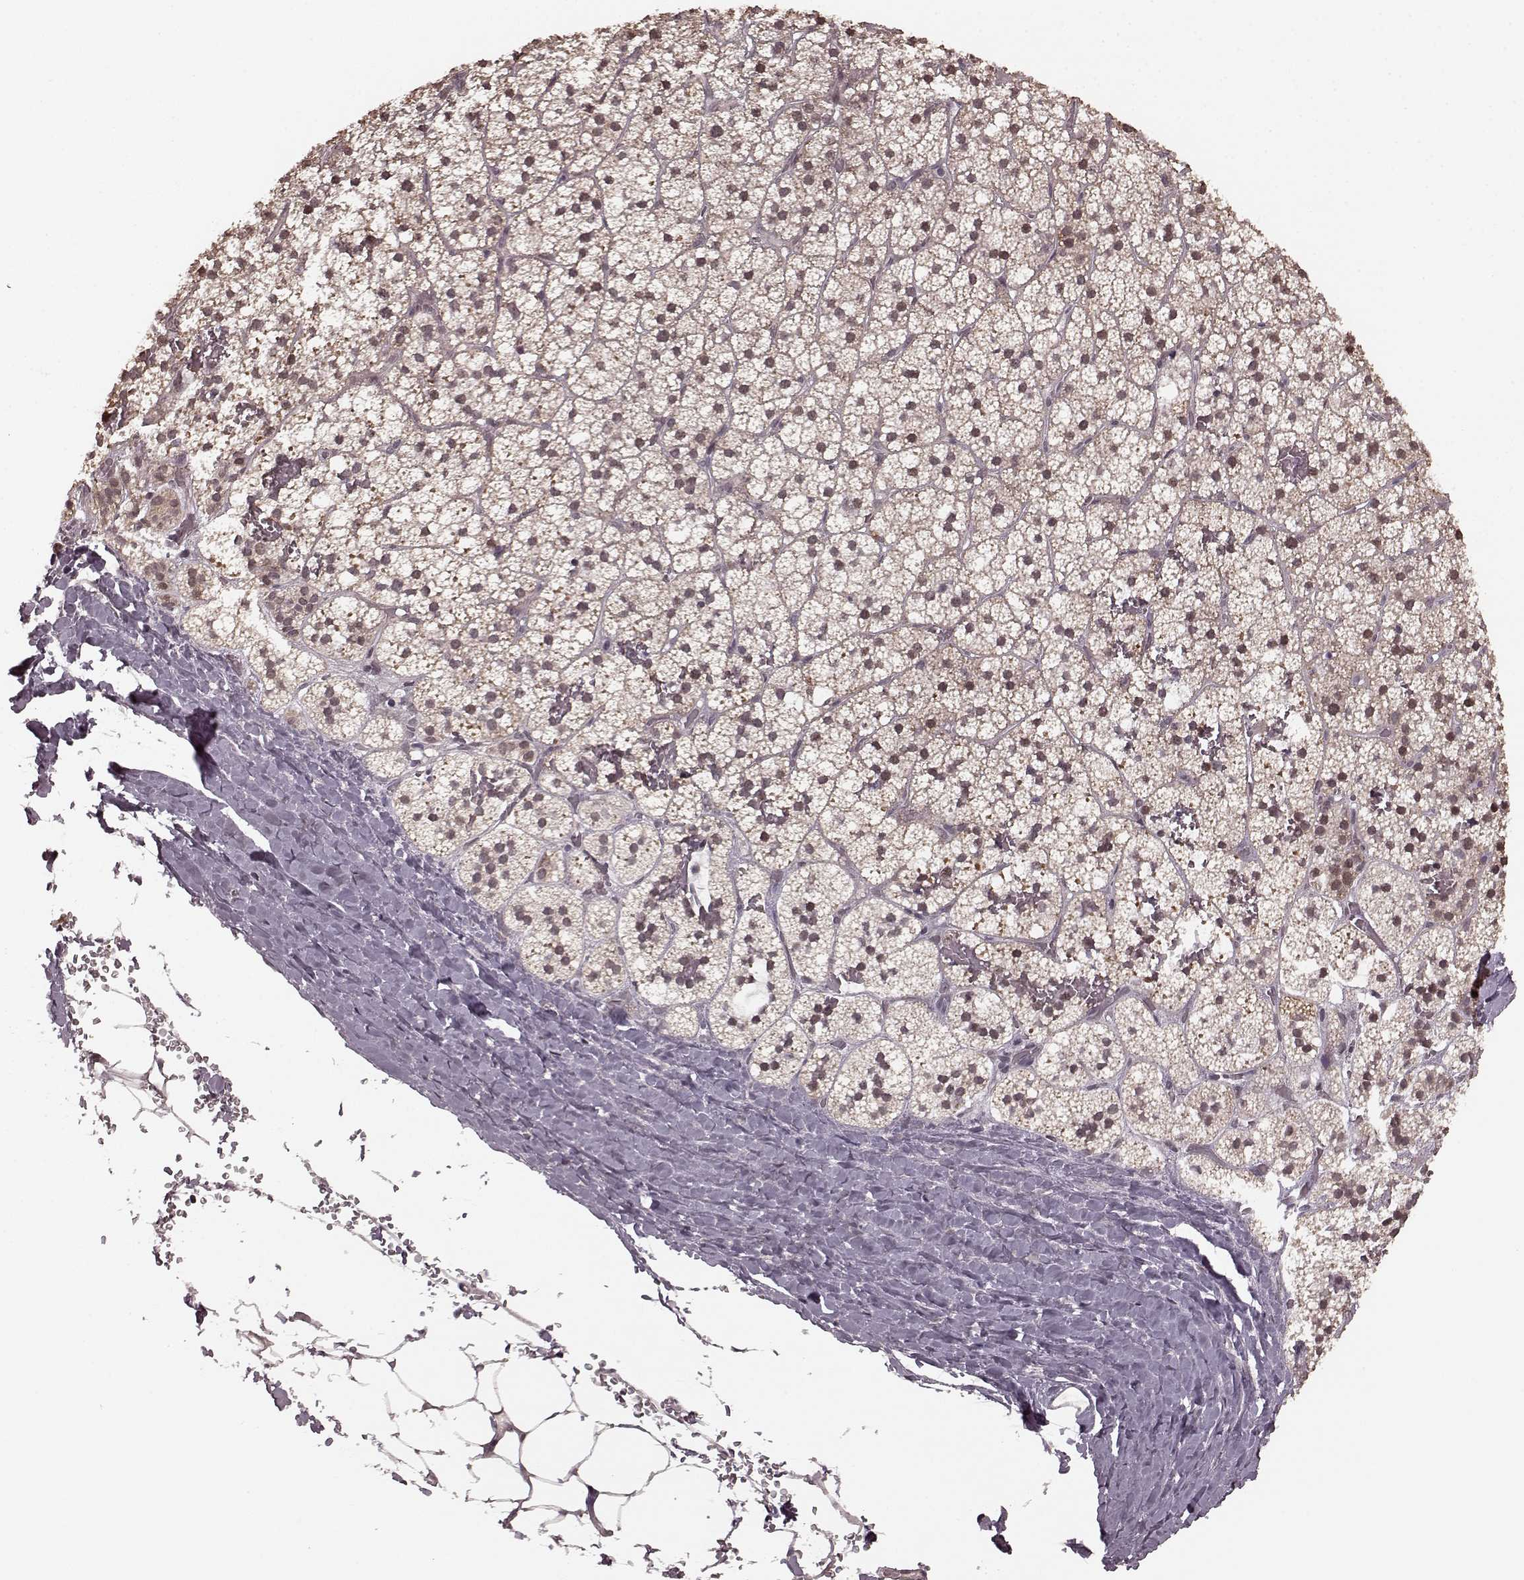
{"staining": {"intensity": "moderate", "quantity": "<25%", "location": "cytoplasmic/membranous"}, "tissue": "adrenal gland", "cell_type": "Glandular cells", "image_type": "normal", "snomed": [{"axis": "morphology", "description": "Normal tissue, NOS"}, {"axis": "topography", "description": "Adrenal gland"}], "caption": "About <25% of glandular cells in benign human adrenal gland demonstrate moderate cytoplasmic/membranous protein staining as visualized by brown immunohistochemical staining.", "gene": "PLCB4", "patient": {"sex": "male", "age": 53}}